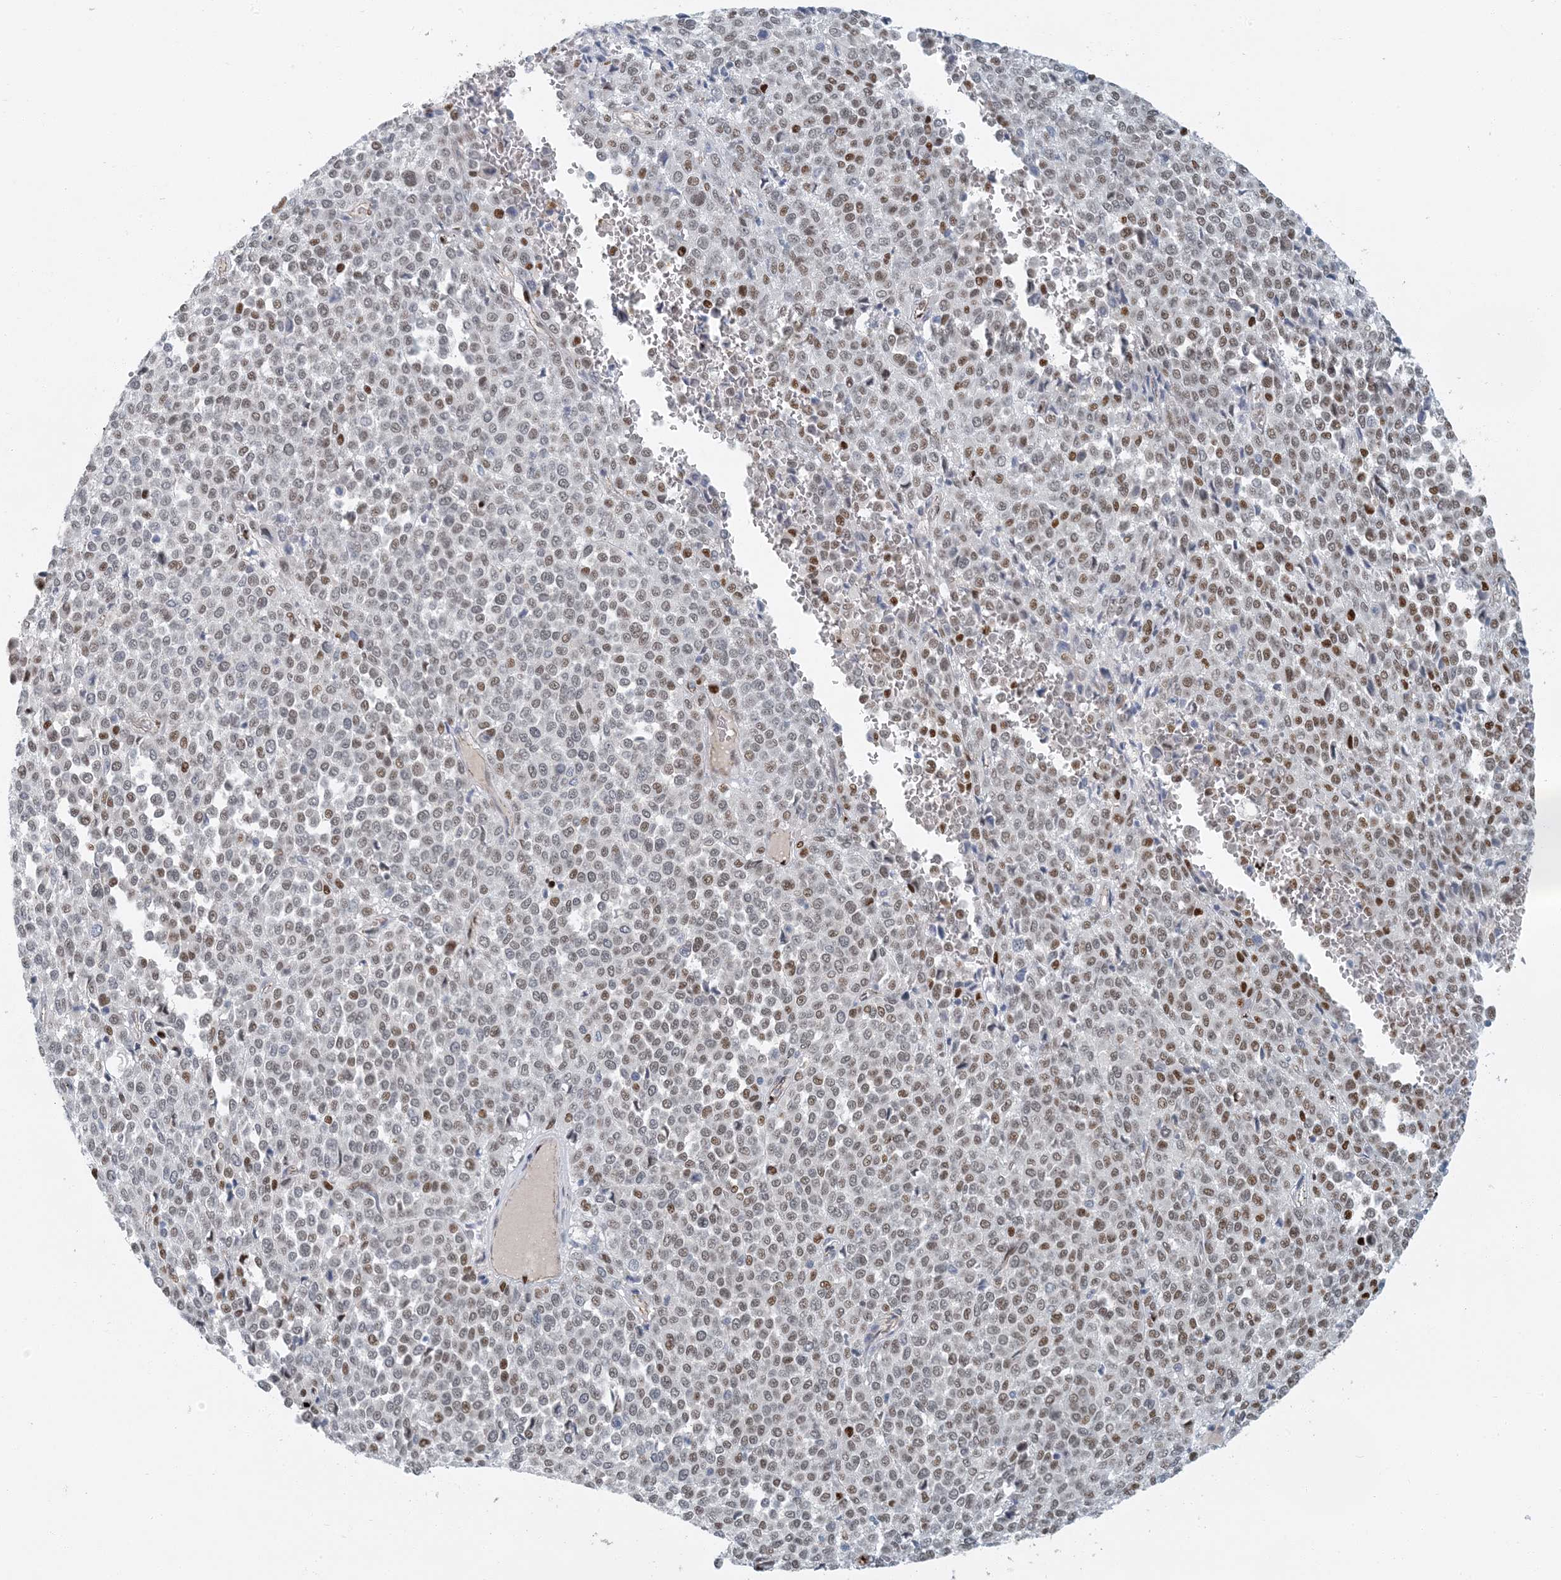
{"staining": {"intensity": "weak", "quantity": ">75%", "location": "nuclear"}, "tissue": "melanoma", "cell_type": "Tumor cells", "image_type": "cancer", "snomed": [{"axis": "morphology", "description": "Malignant melanoma, Metastatic site"}, {"axis": "topography", "description": "Pancreas"}], "caption": "Weak nuclear staining is seen in about >75% of tumor cells in malignant melanoma (metastatic site). (DAB (3,3'-diaminobenzidine) IHC with brightfield microscopy, high magnification).", "gene": "AK9", "patient": {"sex": "female", "age": 30}}